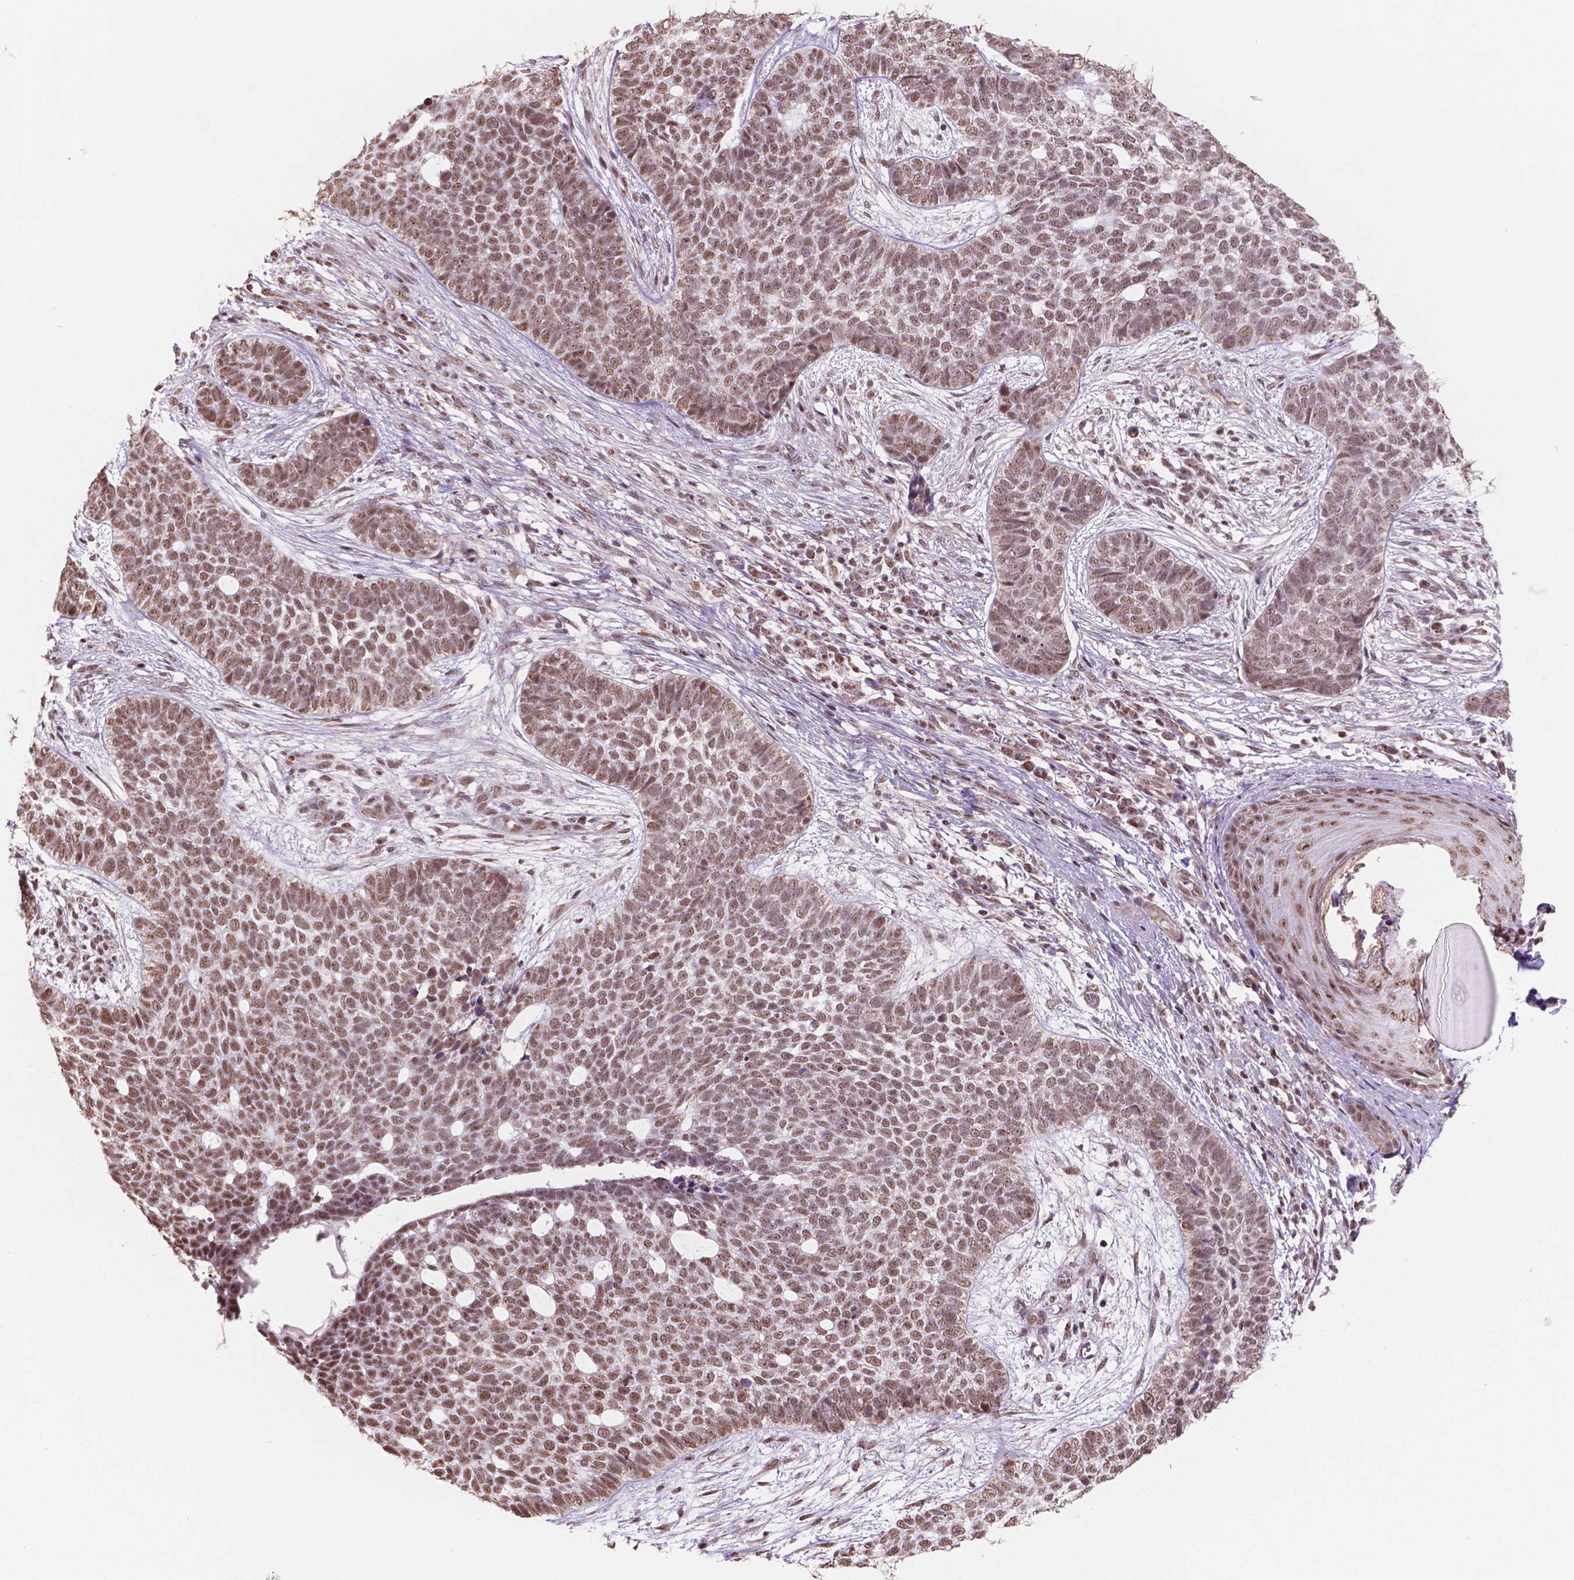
{"staining": {"intensity": "moderate", "quantity": ">75%", "location": "nuclear"}, "tissue": "skin cancer", "cell_type": "Tumor cells", "image_type": "cancer", "snomed": [{"axis": "morphology", "description": "Basal cell carcinoma"}, {"axis": "topography", "description": "Skin"}], "caption": "Human skin cancer stained with a protein marker demonstrates moderate staining in tumor cells.", "gene": "NDUFA10", "patient": {"sex": "female", "age": 69}}